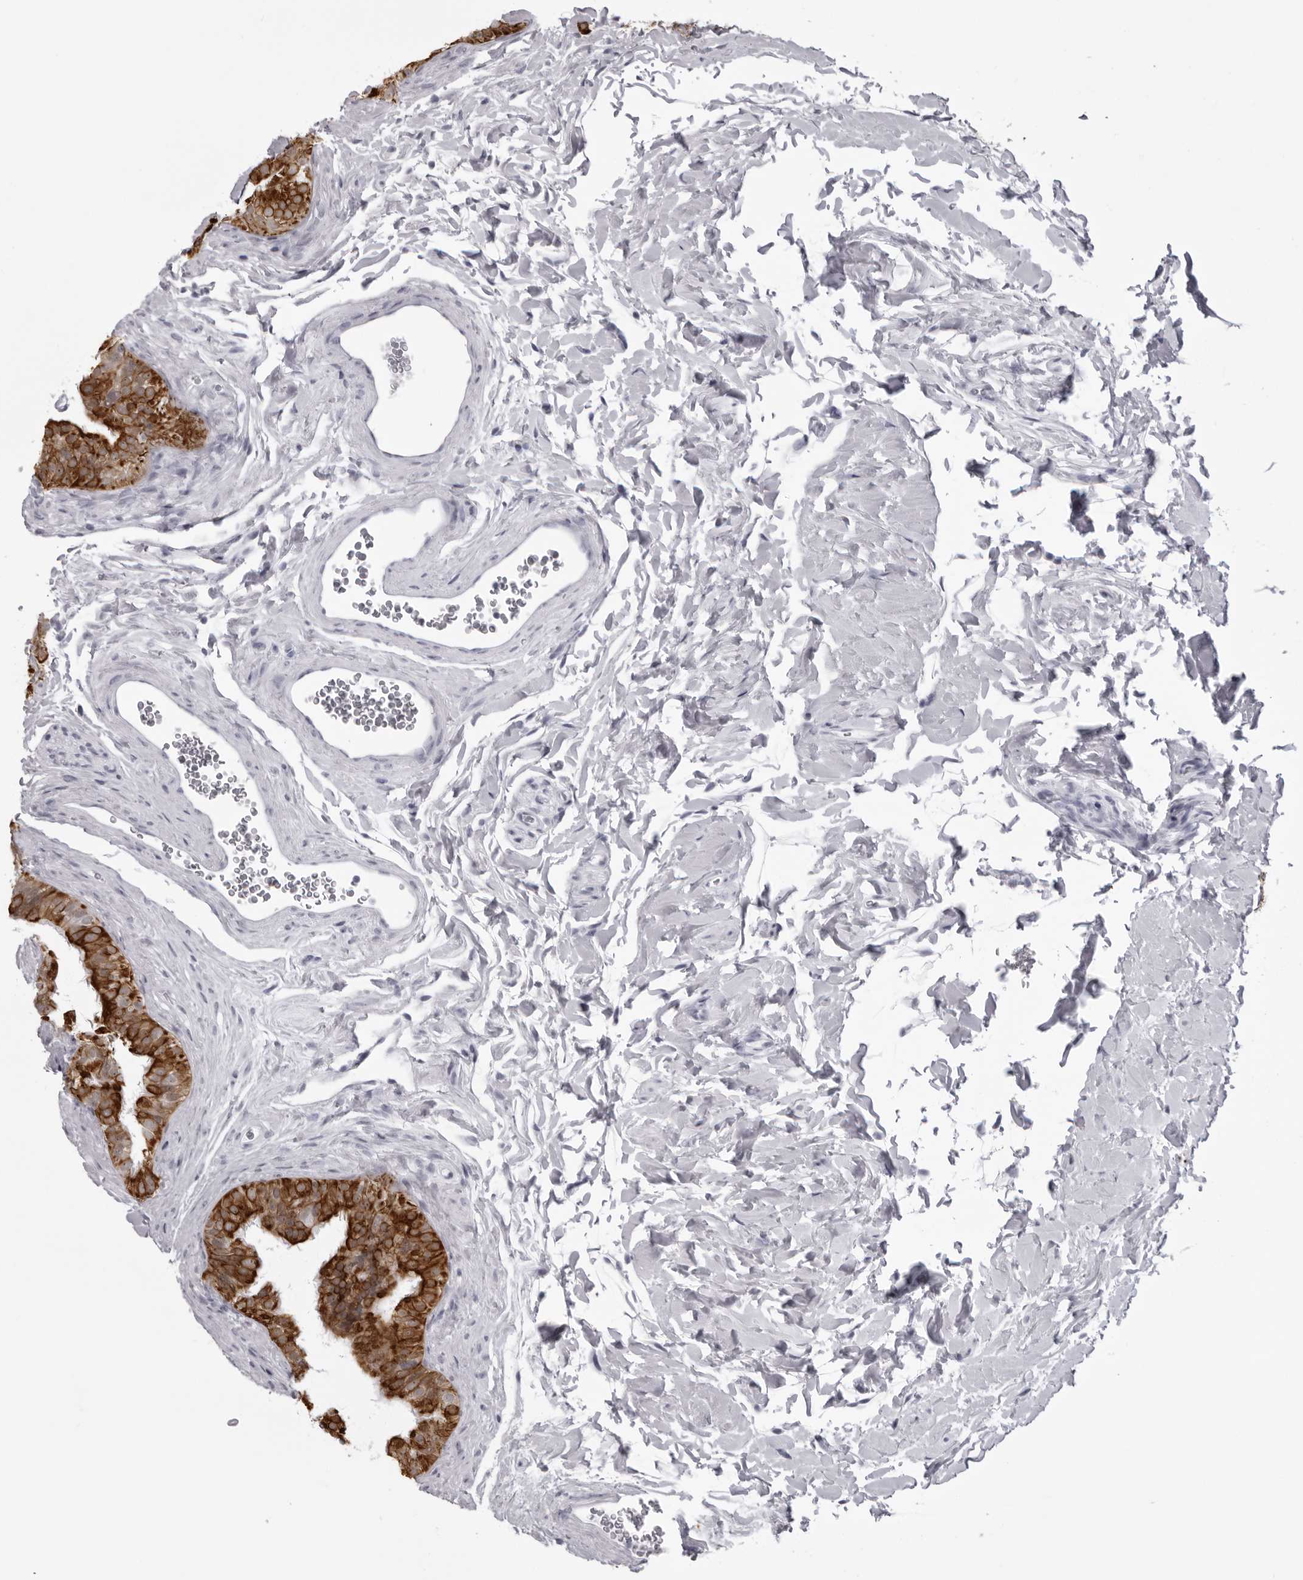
{"staining": {"intensity": "strong", "quantity": ">75%", "location": "cytoplasmic/membranous"}, "tissue": "epididymis", "cell_type": "Glandular cells", "image_type": "normal", "snomed": [{"axis": "morphology", "description": "Normal tissue, NOS"}, {"axis": "topography", "description": "Epididymis"}], "caption": "DAB (3,3'-diaminobenzidine) immunohistochemical staining of normal epididymis reveals strong cytoplasmic/membranous protein positivity in approximately >75% of glandular cells.", "gene": "UROD", "patient": {"sex": "male", "age": 49}}